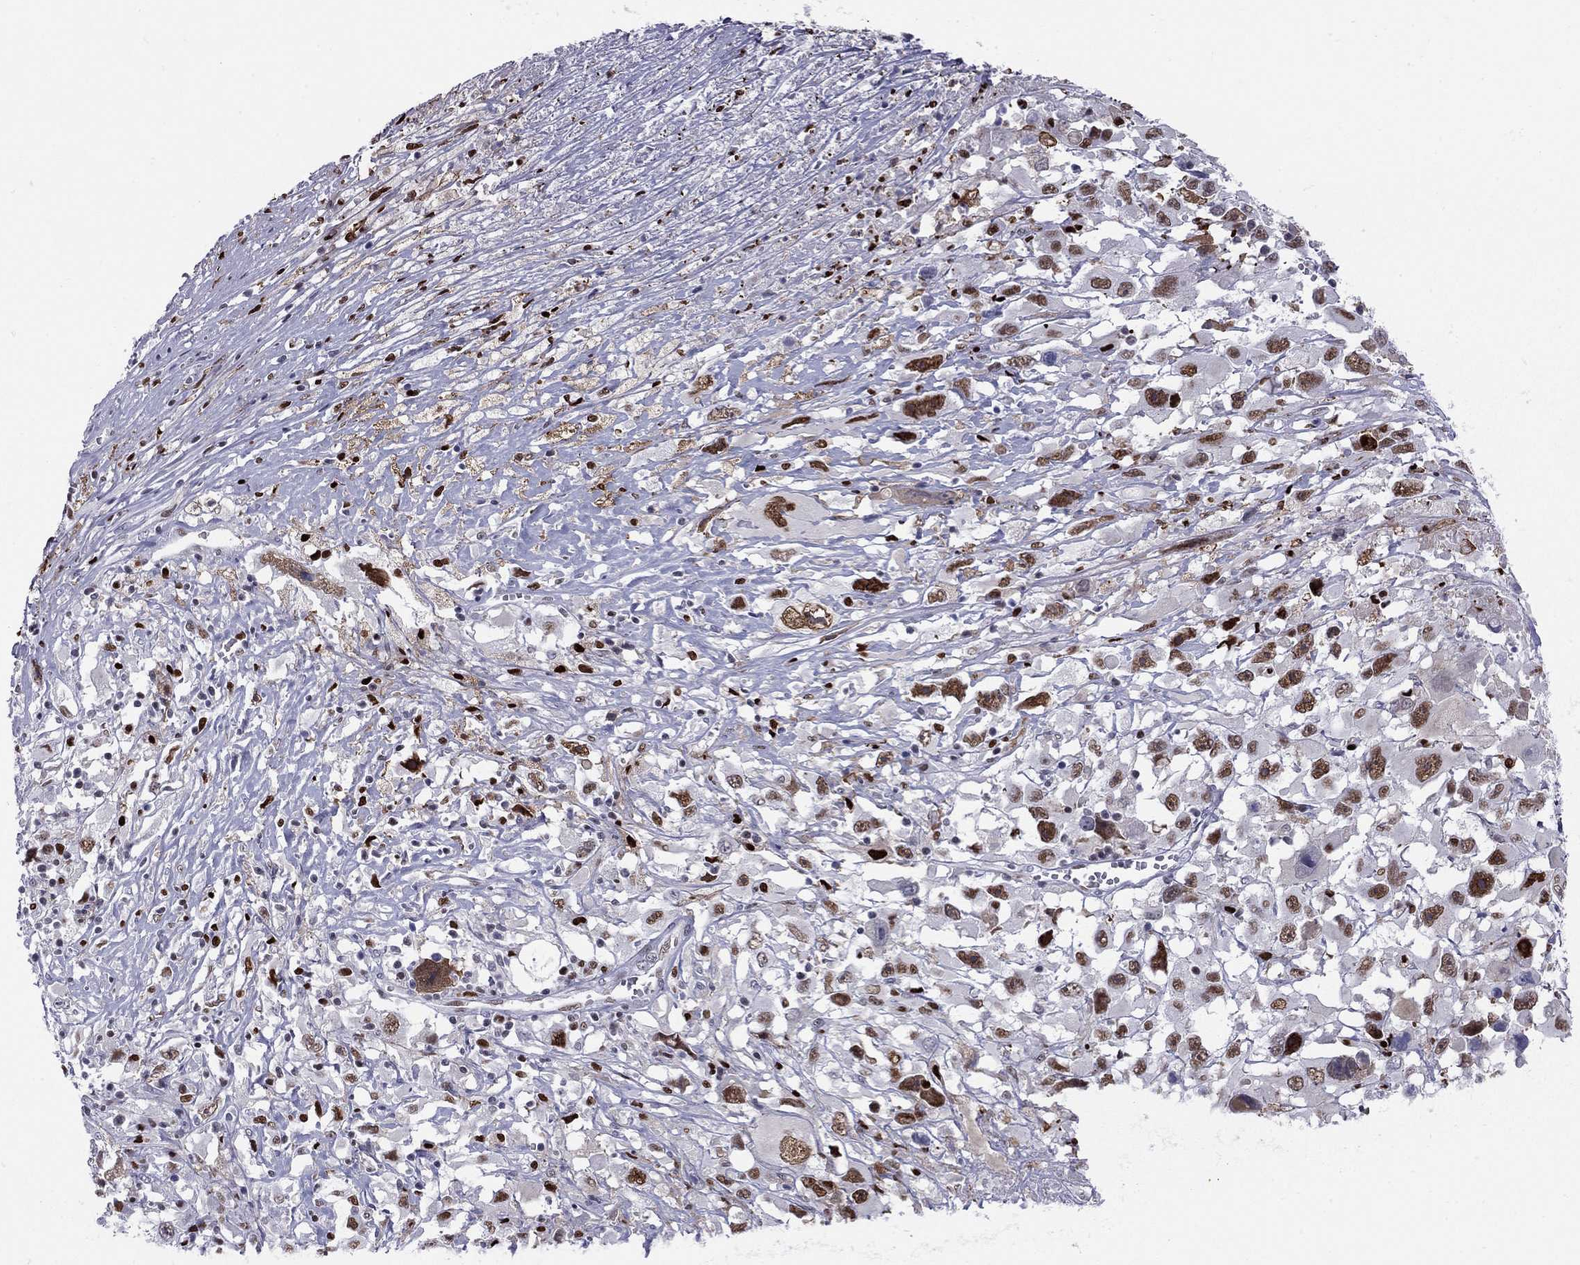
{"staining": {"intensity": "strong", "quantity": "25%-75%", "location": "nuclear"}, "tissue": "melanoma", "cell_type": "Tumor cells", "image_type": "cancer", "snomed": [{"axis": "morphology", "description": "Malignant melanoma, Metastatic site"}, {"axis": "topography", "description": "Soft tissue"}], "caption": "Malignant melanoma (metastatic site) tissue demonstrates strong nuclear positivity in about 25%-75% of tumor cells", "gene": "PCGF3", "patient": {"sex": "male", "age": 50}}